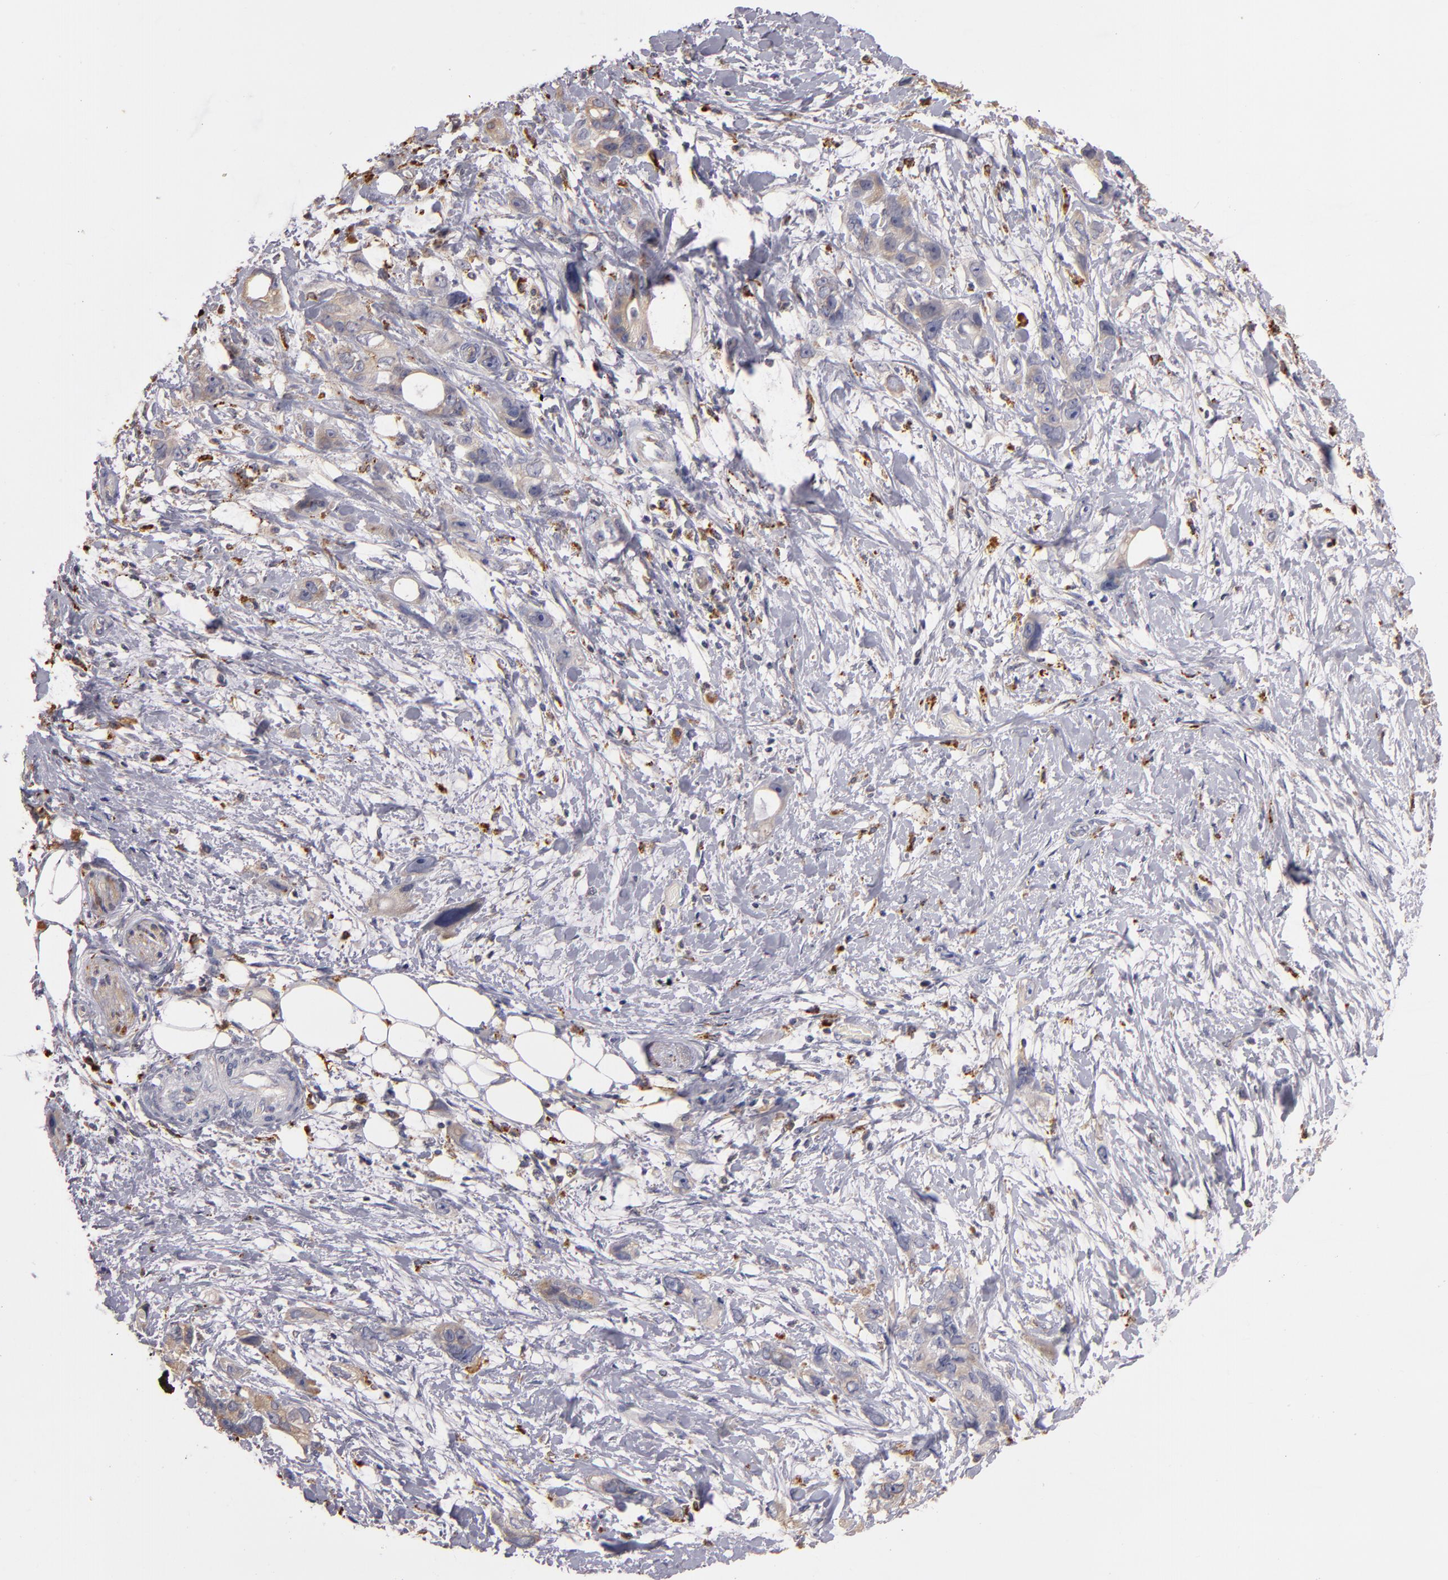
{"staining": {"intensity": "weak", "quantity": ">75%", "location": "cytoplasmic/membranous"}, "tissue": "stomach cancer", "cell_type": "Tumor cells", "image_type": "cancer", "snomed": [{"axis": "morphology", "description": "Adenocarcinoma, NOS"}, {"axis": "topography", "description": "Stomach, upper"}], "caption": "Stomach cancer (adenocarcinoma) tissue exhibits weak cytoplasmic/membranous positivity in approximately >75% of tumor cells, visualized by immunohistochemistry. Using DAB (3,3'-diaminobenzidine) (brown) and hematoxylin (blue) stains, captured at high magnification using brightfield microscopy.", "gene": "TRAF1", "patient": {"sex": "male", "age": 47}}